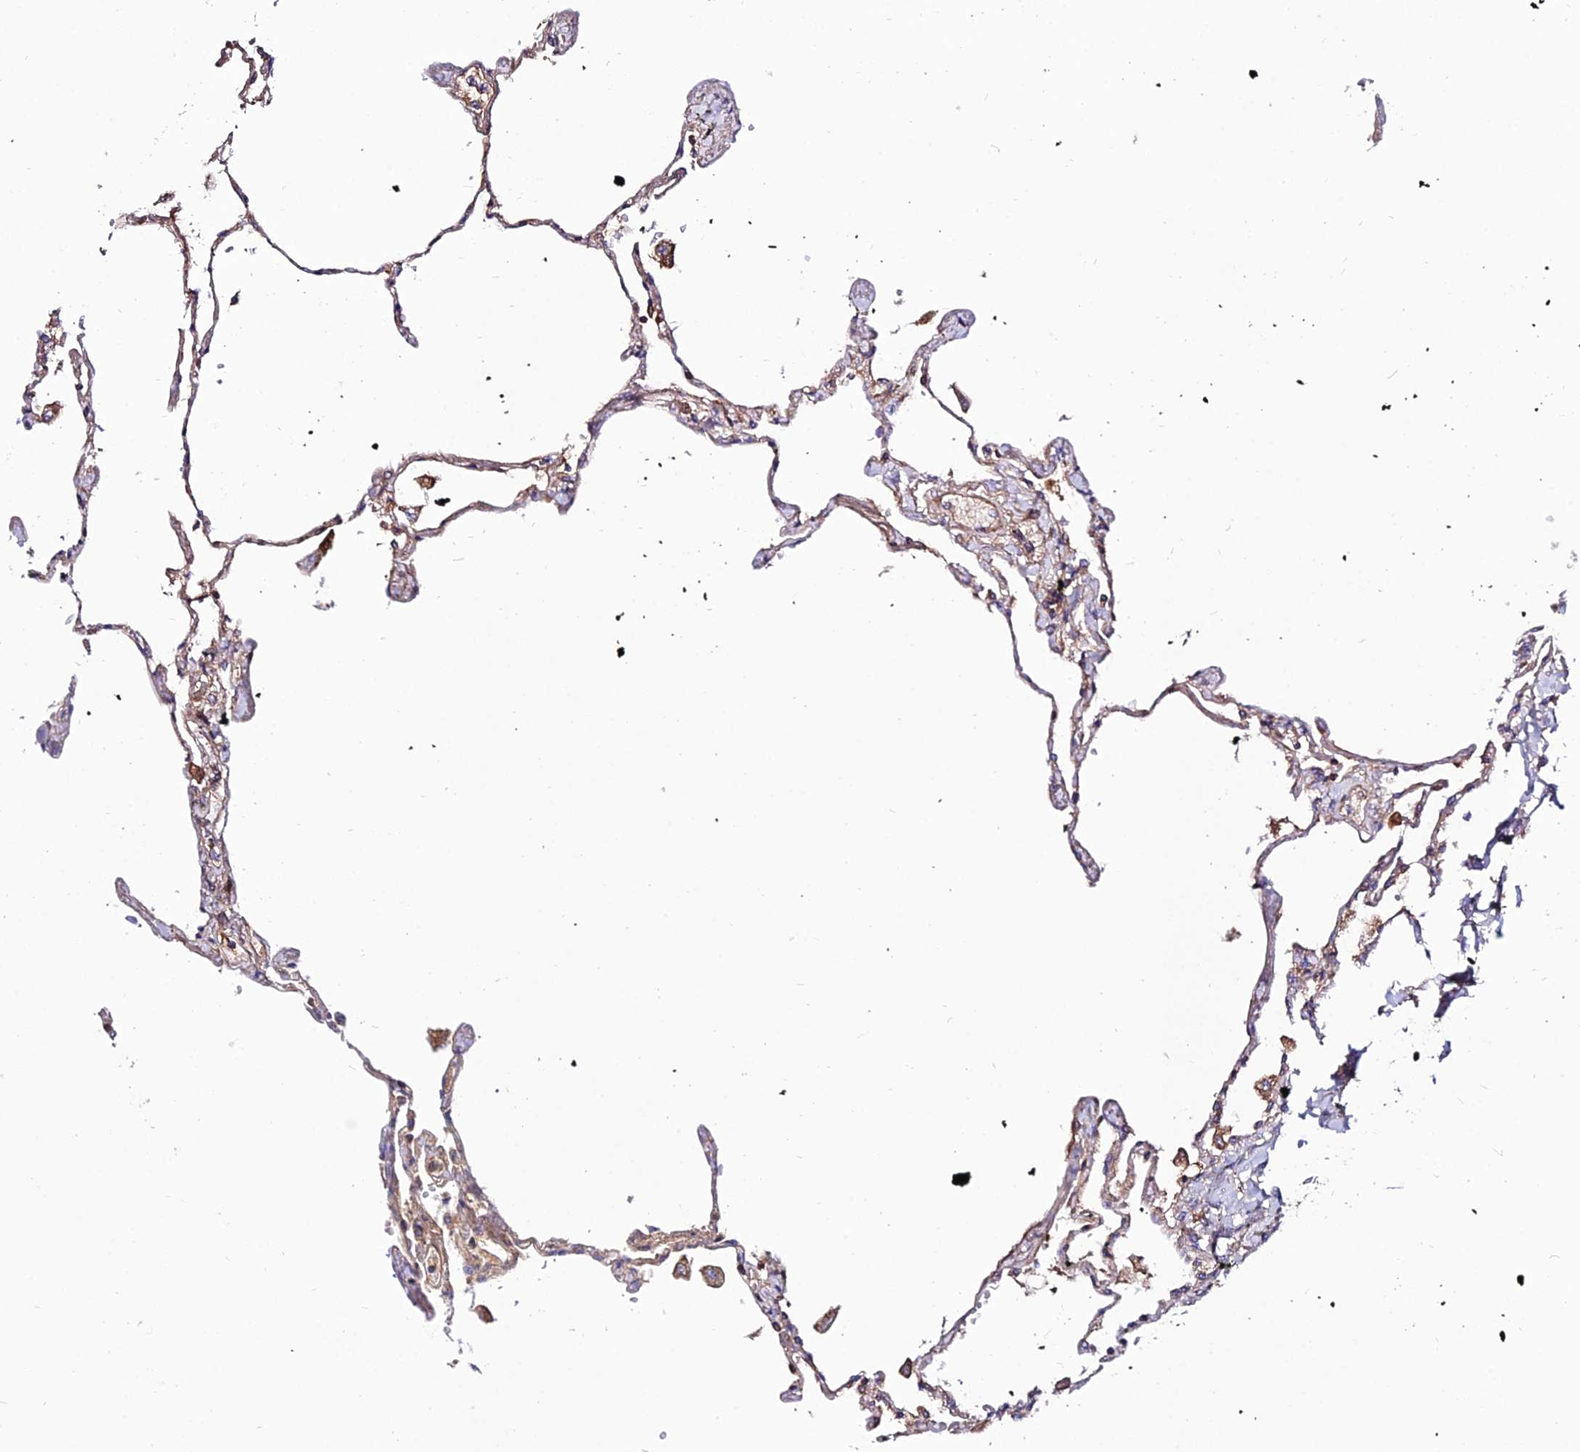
{"staining": {"intensity": "weak", "quantity": "25%-75%", "location": "cytoplasmic/membranous"}, "tissue": "lung", "cell_type": "Alveolar cells", "image_type": "normal", "snomed": [{"axis": "morphology", "description": "Normal tissue, NOS"}, {"axis": "topography", "description": "Lung"}], "caption": "Immunohistochemical staining of benign human lung displays weak cytoplasmic/membranous protein positivity in about 25%-75% of alveolar cells. The protein is stained brown, and the nuclei are stained in blue (DAB IHC with brightfield microscopy, high magnification).", "gene": "PYM1", "patient": {"sex": "female", "age": 67}}